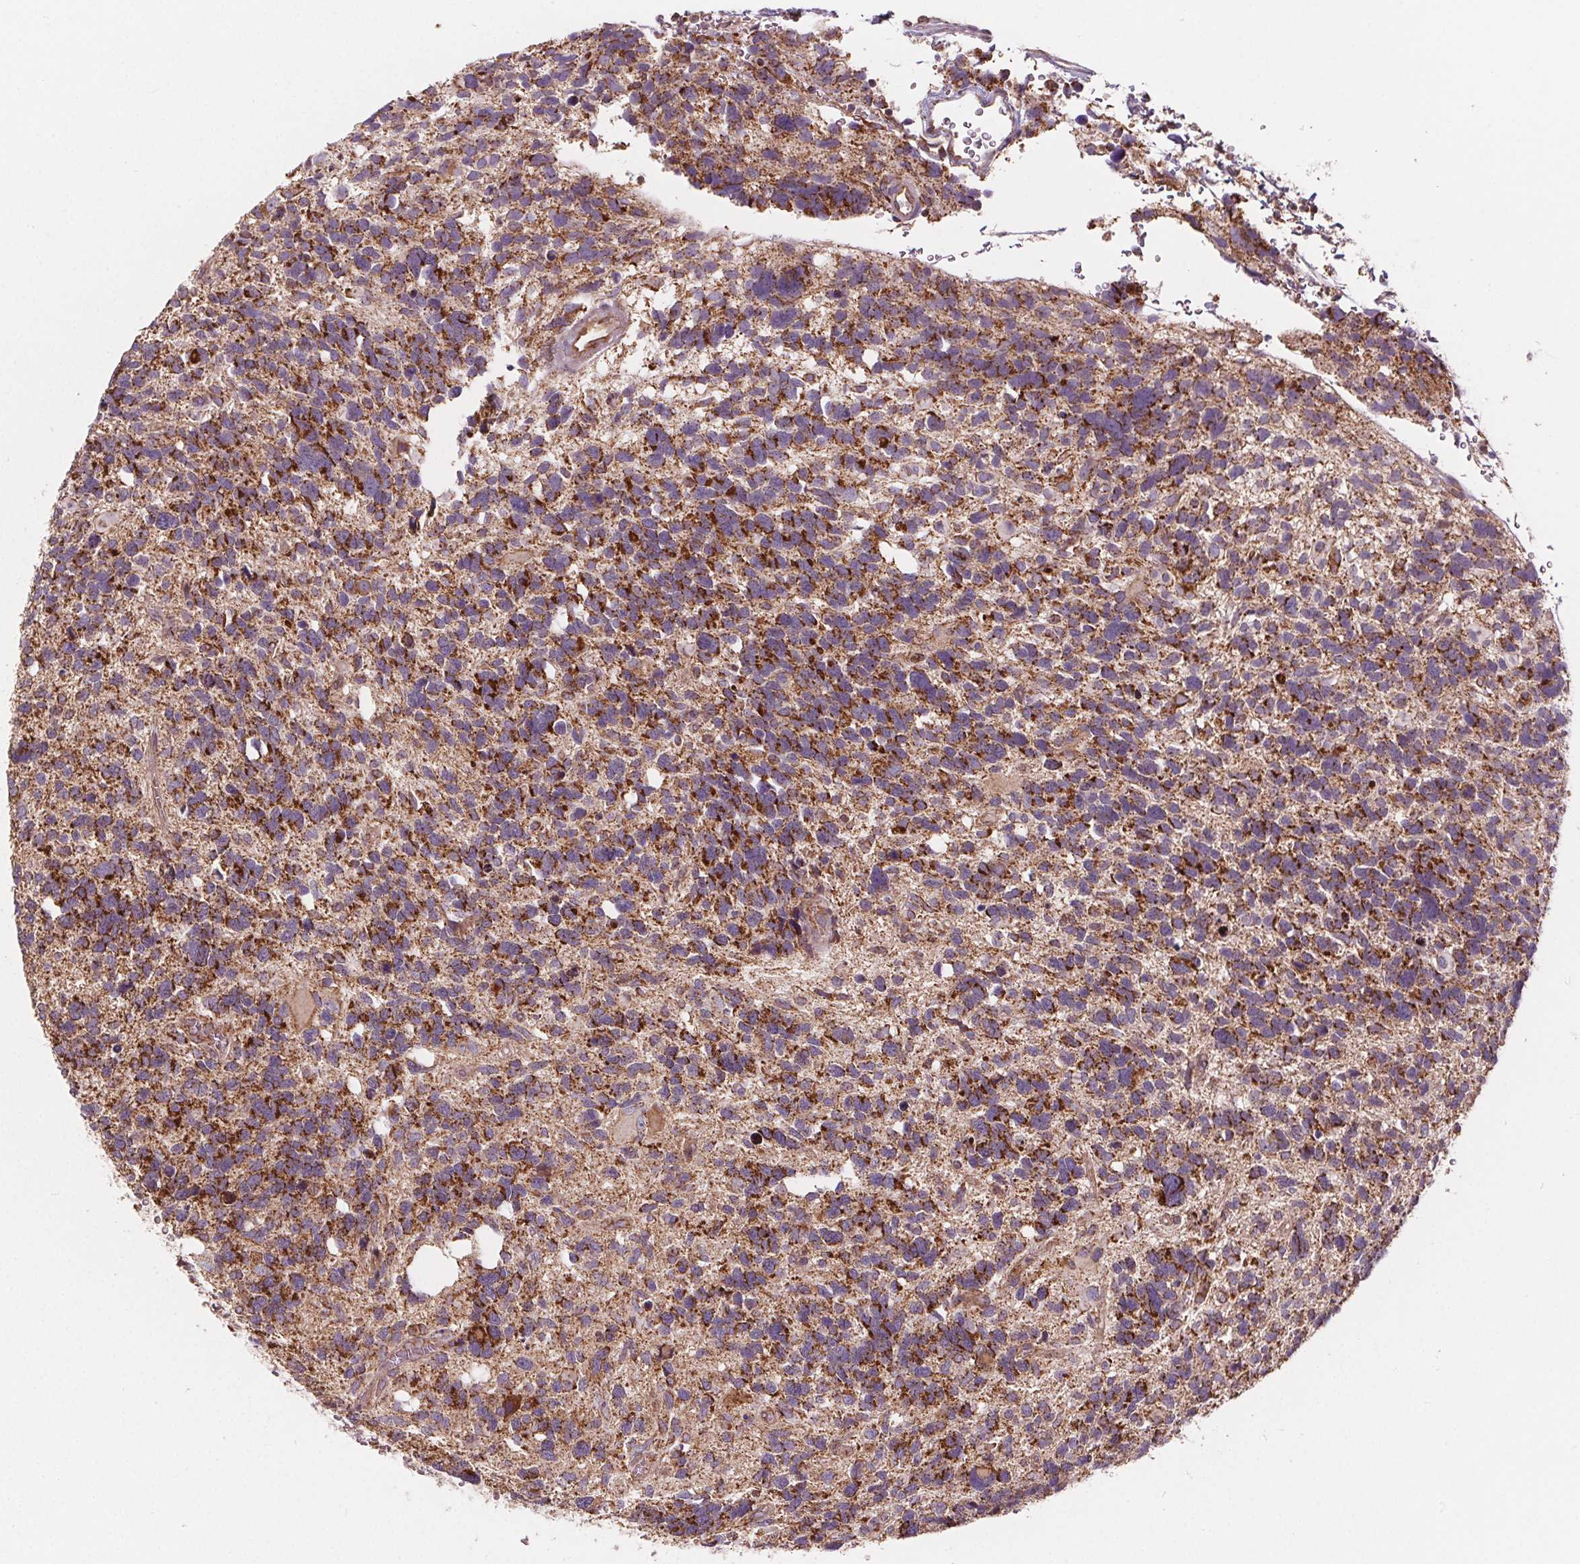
{"staining": {"intensity": "strong", "quantity": ">75%", "location": "cytoplasmic/membranous"}, "tissue": "glioma", "cell_type": "Tumor cells", "image_type": "cancer", "snomed": [{"axis": "morphology", "description": "Glioma, malignant, High grade"}, {"axis": "topography", "description": "Brain"}], "caption": "DAB immunohistochemical staining of human glioma displays strong cytoplasmic/membranous protein positivity in approximately >75% of tumor cells. (IHC, brightfield microscopy, high magnification).", "gene": "PLSCR3", "patient": {"sex": "male", "age": 49}}